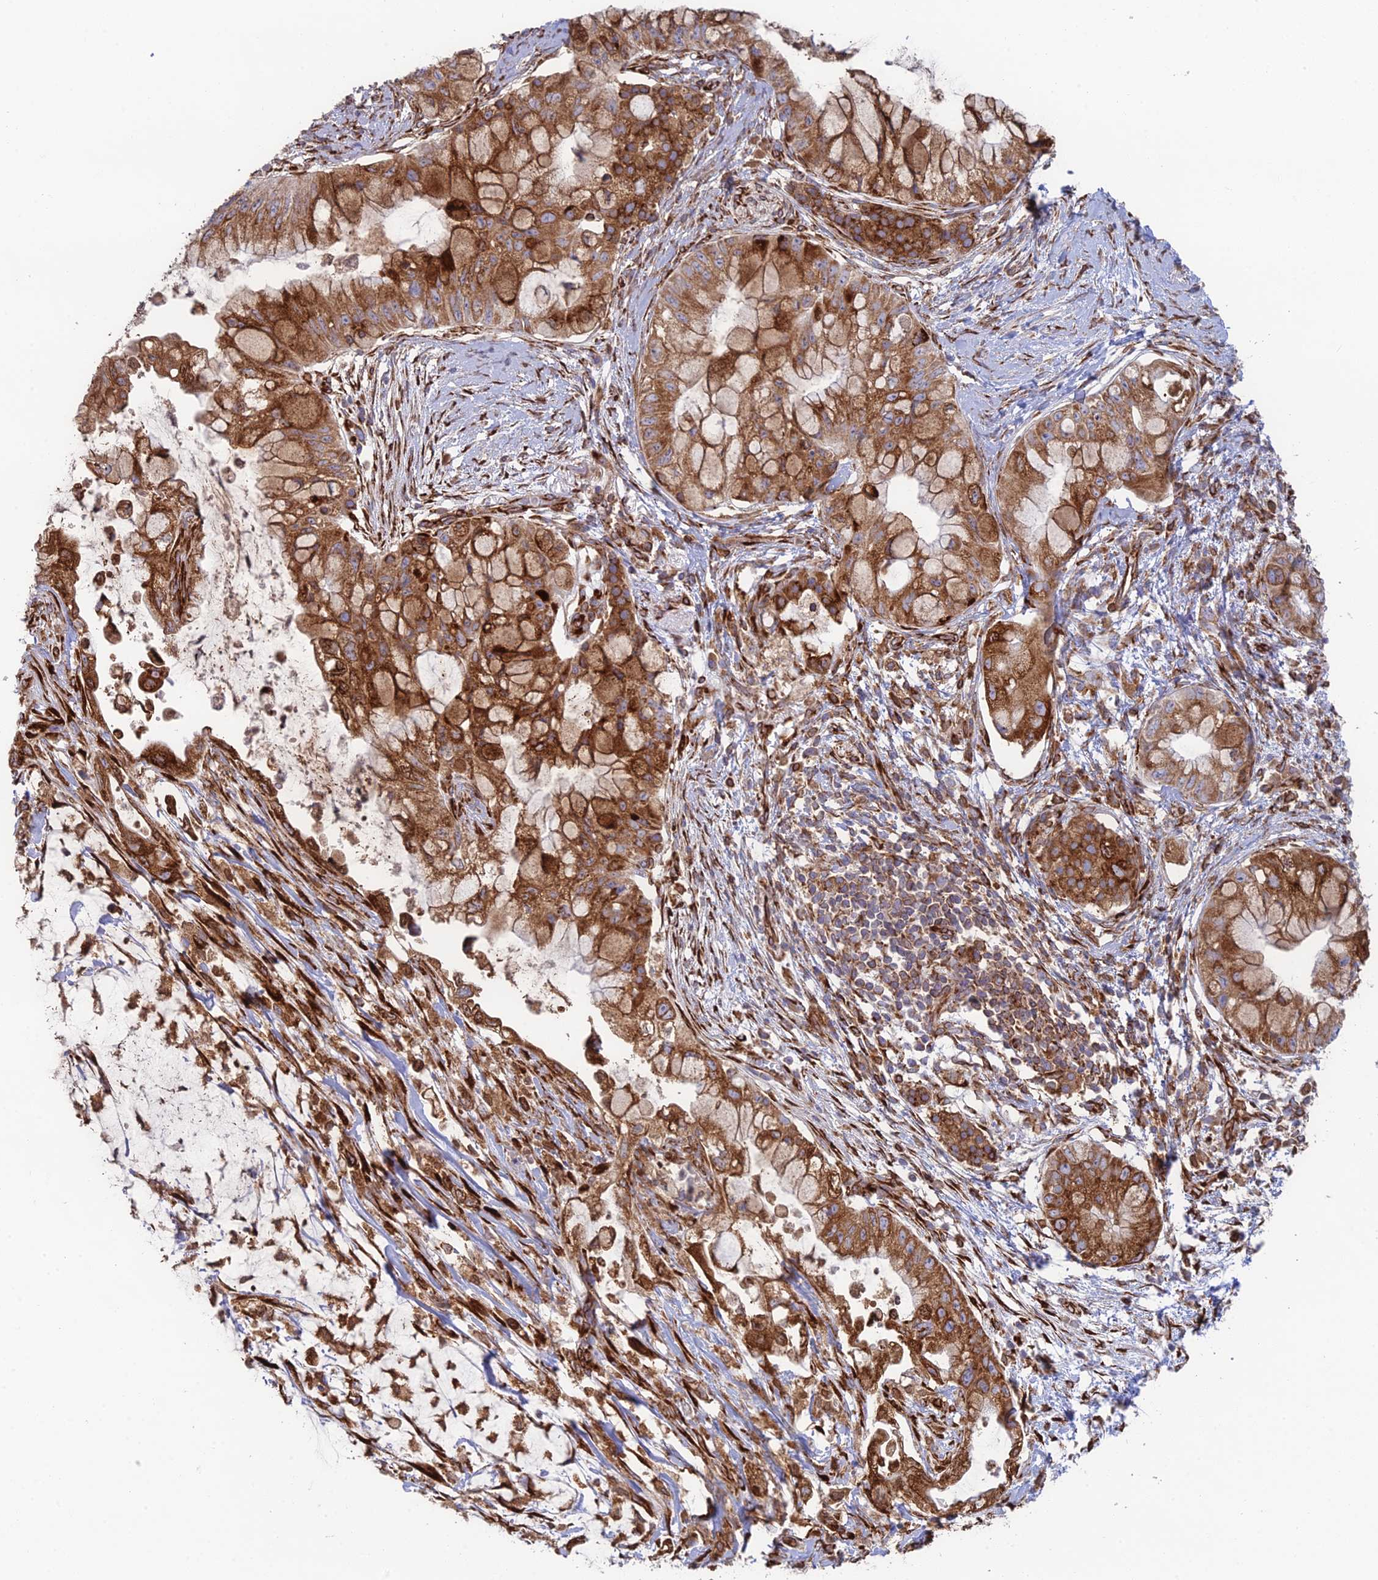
{"staining": {"intensity": "strong", "quantity": ">75%", "location": "cytoplasmic/membranous"}, "tissue": "pancreatic cancer", "cell_type": "Tumor cells", "image_type": "cancer", "snomed": [{"axis": "morphology", "description": "Adenocarcinoma, NOS"}, {"axis": "topography", "description": "Pancreas"}], "caption": "Adenocarcinoma (pancreatic) stained with DAB immunohistochemistry displays high levels of strong cytoplasmic/membranous expression in approximately >75% of tumor cells.", "gene": "CCDC69", "patient": {"sex": "male", "age": 48}}